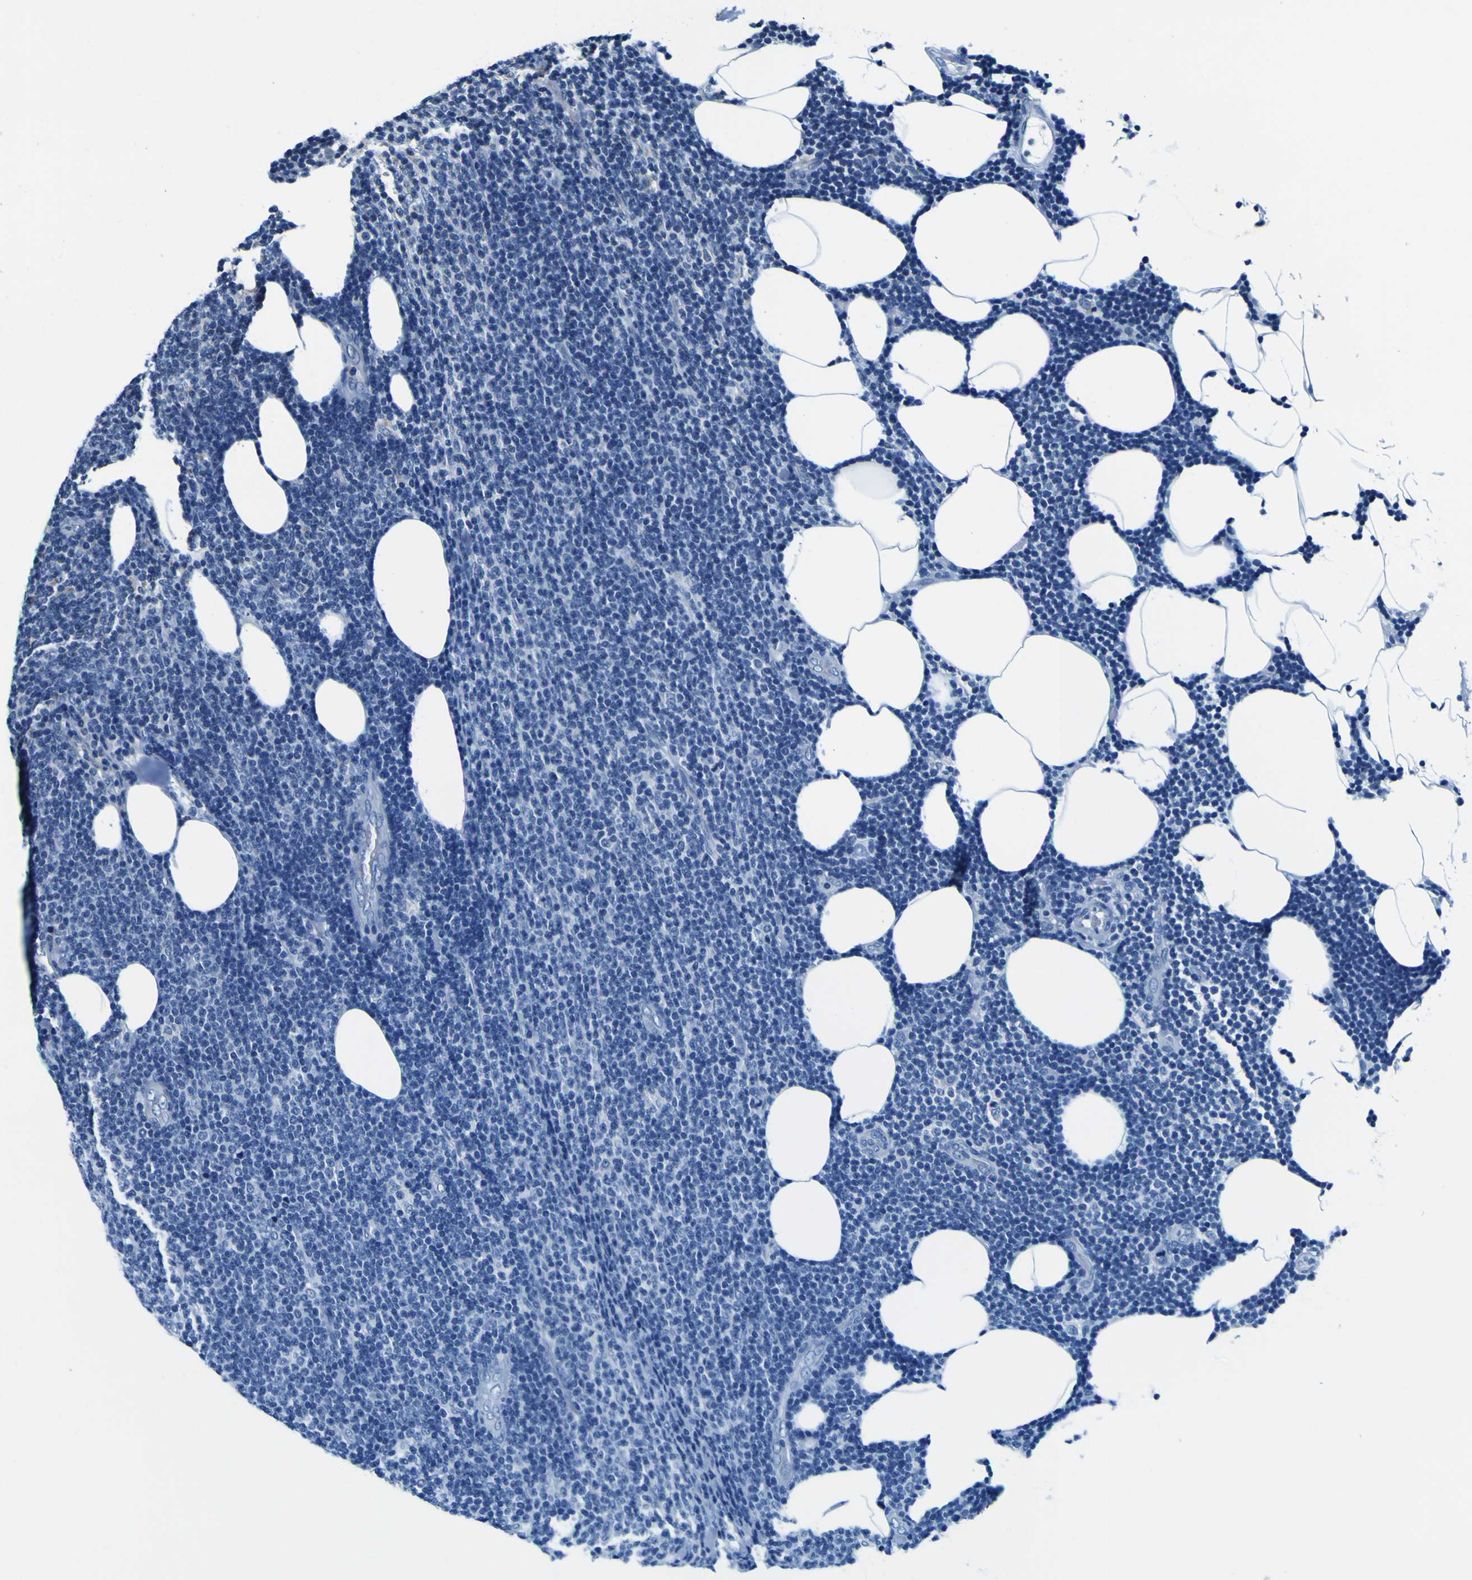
{"staining": {"intensity": "weak", "quantity": "<25%", "location": "cytoplasmic/membranous"}, "tissue": "lymphoma", "cell_type": "Tumor cells", "image_type": "cancer", "snomed": [{"axis": "morphology", "description": "Malignant lymphoma, non-Hodgkin's type, Low grade"}, {"axis": "topography", "description": "Lymph node"}], "caption": "This is an immunohistochemistry (IHC) histopathology image of human lymphoma. There is no expression in tumor cells.", "gene": "PTRH2", "patient": {"sex": "male", "age": 66}}